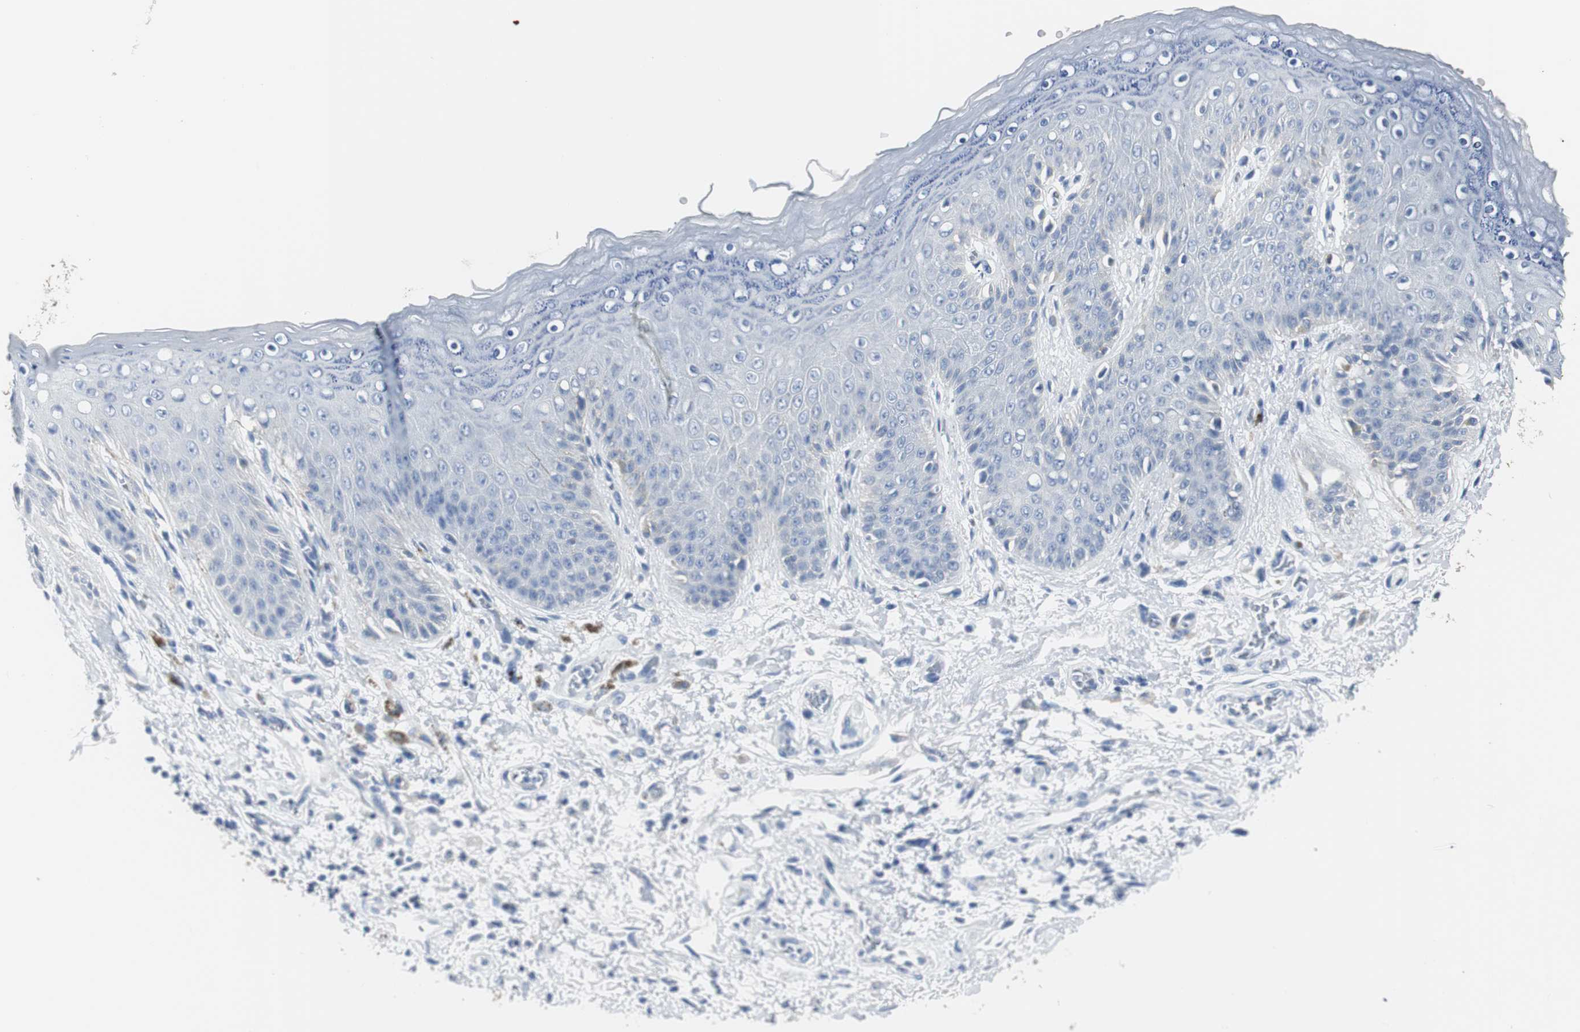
{"staining": {"intensity": "negative", "quantity": "none", "location": "none"}, "tissue": "skin", "cell_type": "Epidermal cells", "image_type": "normal", "snomed": [{"axis": "morphology", "description": "Normal tissue, NOS"}, {"axis": "topography", "description": "Anal"}], "caption": "Immunohistochemical staining of normal human skin displays no significant positivity in epidermal cells. The staining is performed using DAB brown chromogen with nuclei counter-stained in using hematoxylin.", "gene": "GAP43", "patient": {"sex": "female", "age": 46}}